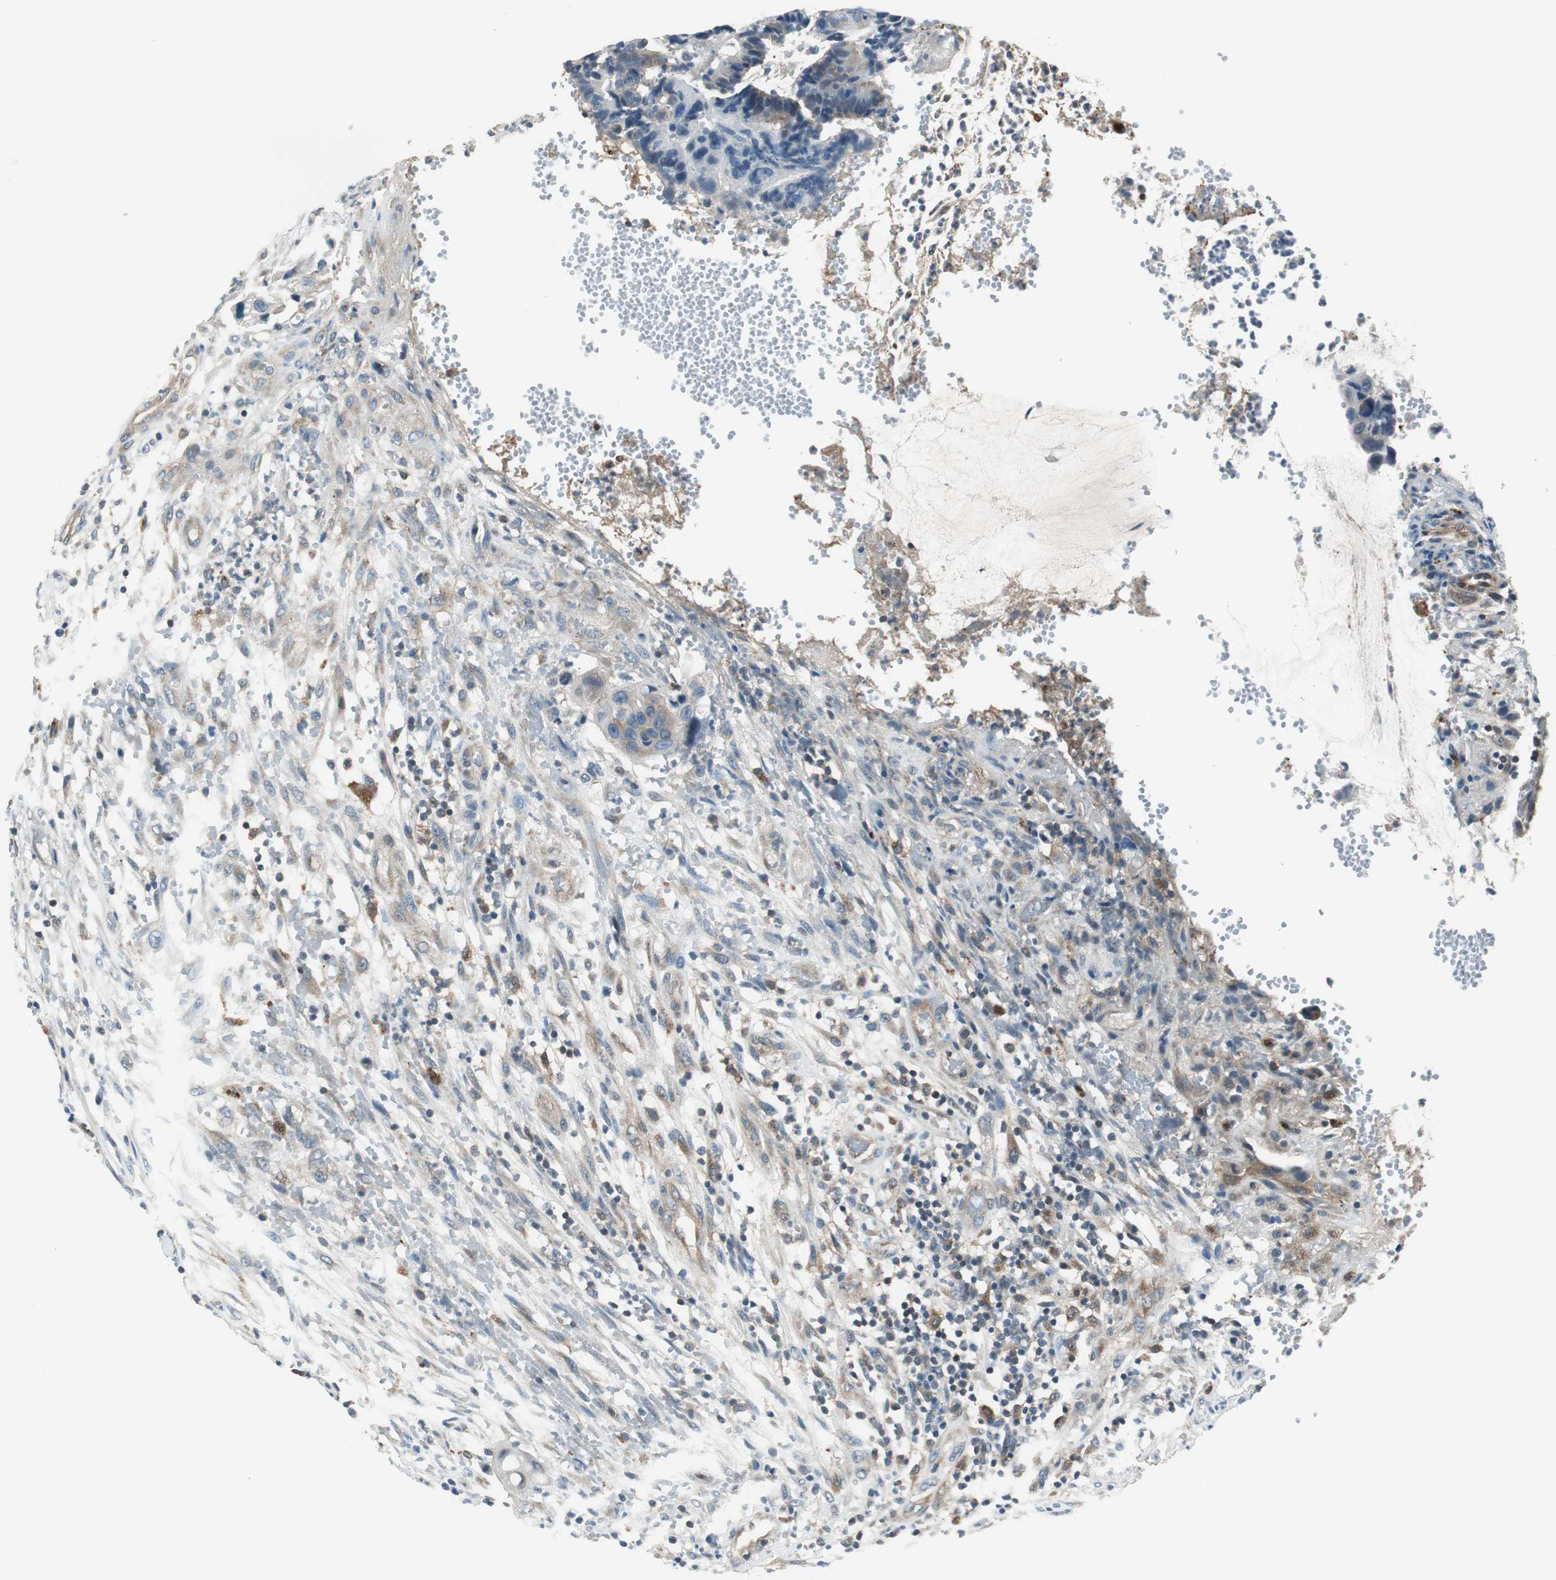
{"staining": {"intensity": "weak", "quantity": "<25%", "location": "cytoplasmic/membranous"}, "tissue": "colorectal cancer", "cell_type": "Tumor cells", "image_type": "cancer", "snomed": [{"axis": "morphology", "description": "Adenocarcinoma, NOS"}, {"axis": "topography", "description": "Colon"}], "caption": "Tumor cells show no significant protein expression in adenocarcinoma (colorectal).", "gene": "NCK1", "patient": {"sex": "female", "age": 57}}